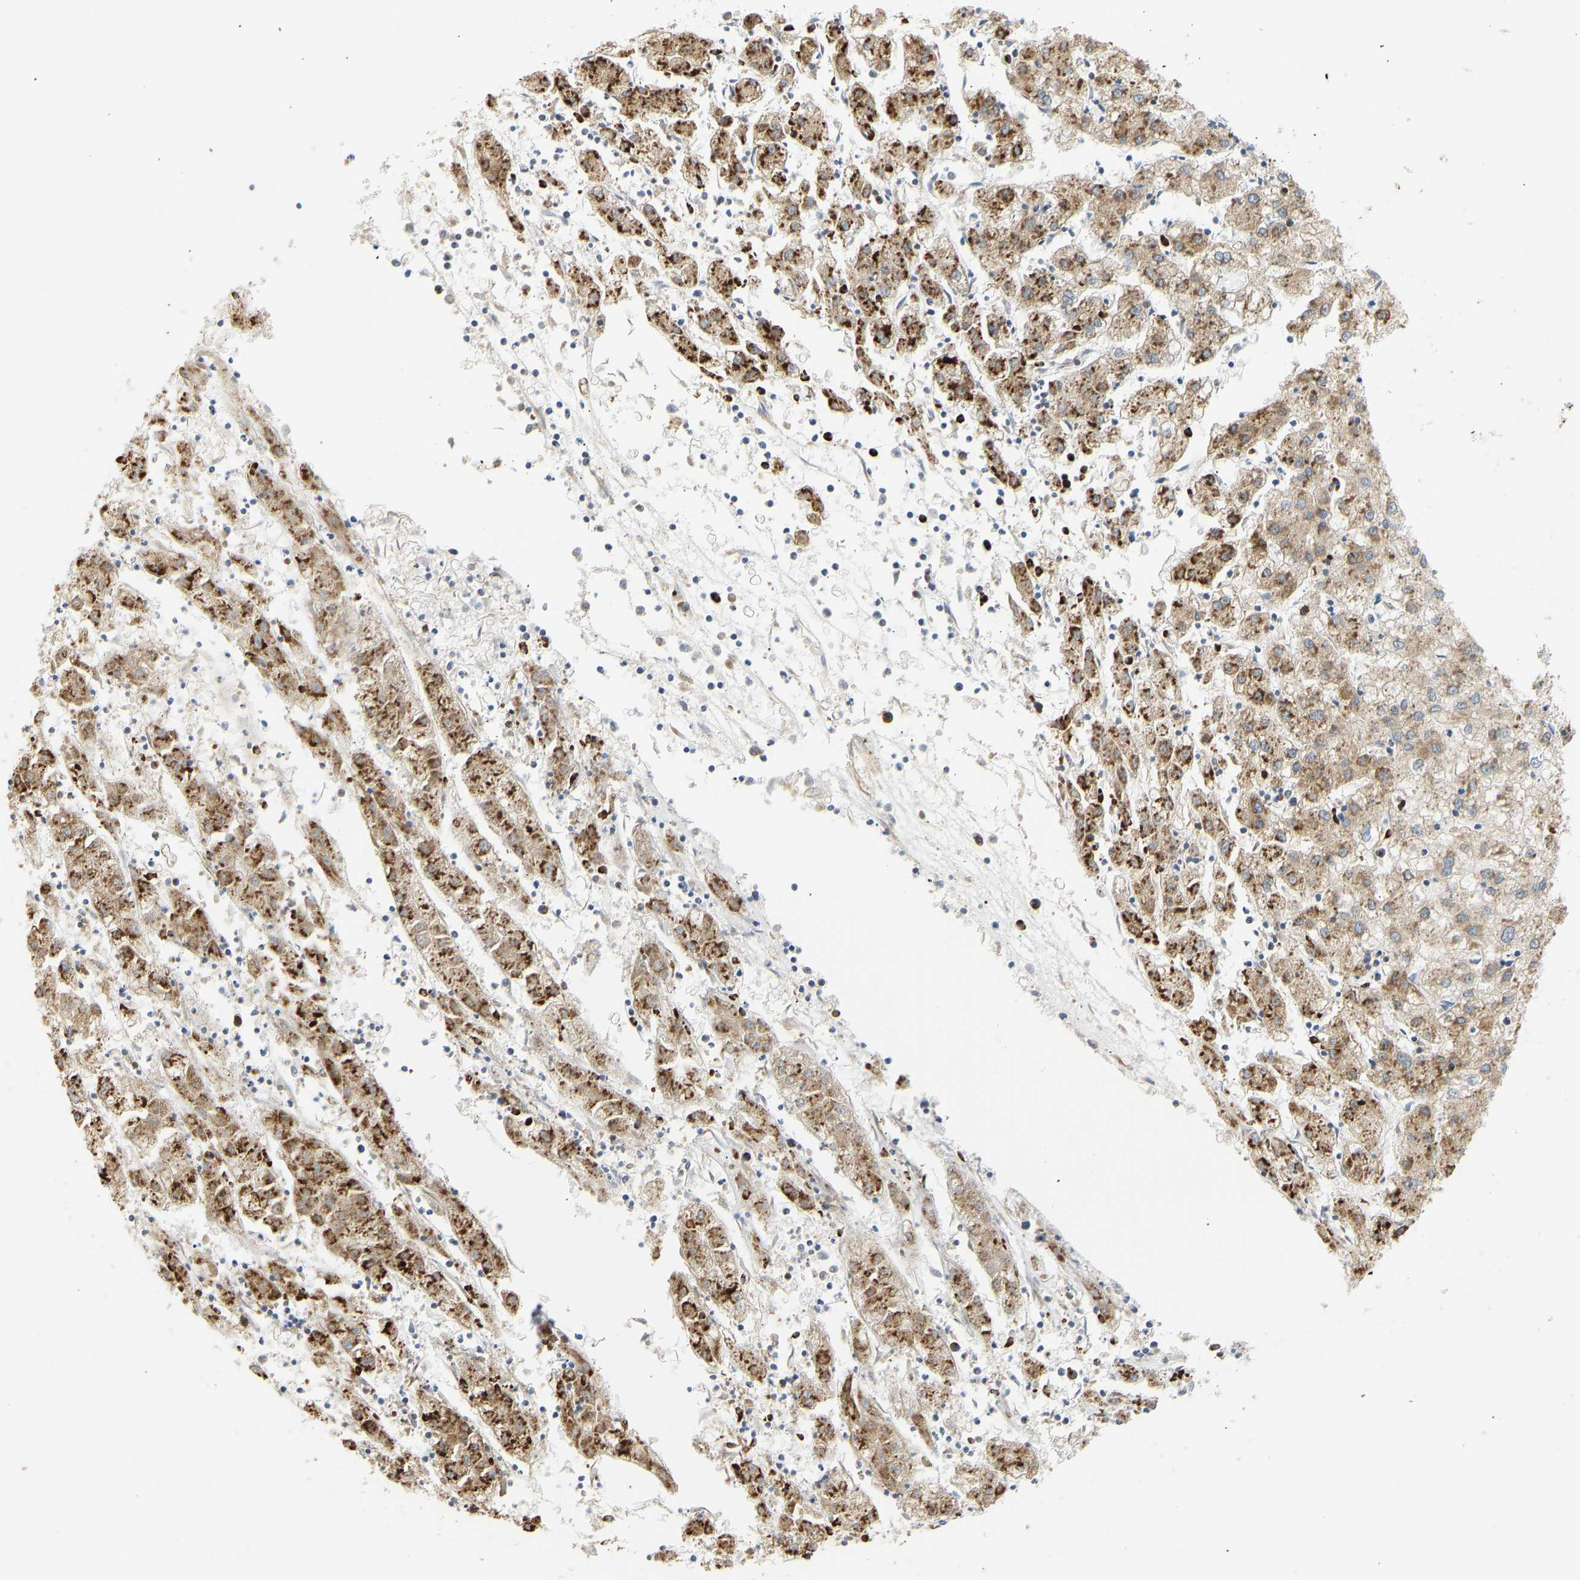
{"staining": {"intensity": "moderate", "quantity": ">75%", "location": "cytoplasmic/membranous"}, "tissue": "liver cancer", "cell_type": "Tumor cells", "image_type": "cancer", "snomed": [{"axis": "morphology", "description": "Carcinoma, Hepatocellular, NOS"}, {"axis": "topography", "description": "Liver"}], "caption": "Tumor cells display medium levels of moderate cytoplasmic/membranous staining in about >75% of cells in human hepatocellular carcinoma (liver).", "gene": "RPS14", "patient": {"sex": "male", "age": 72}}